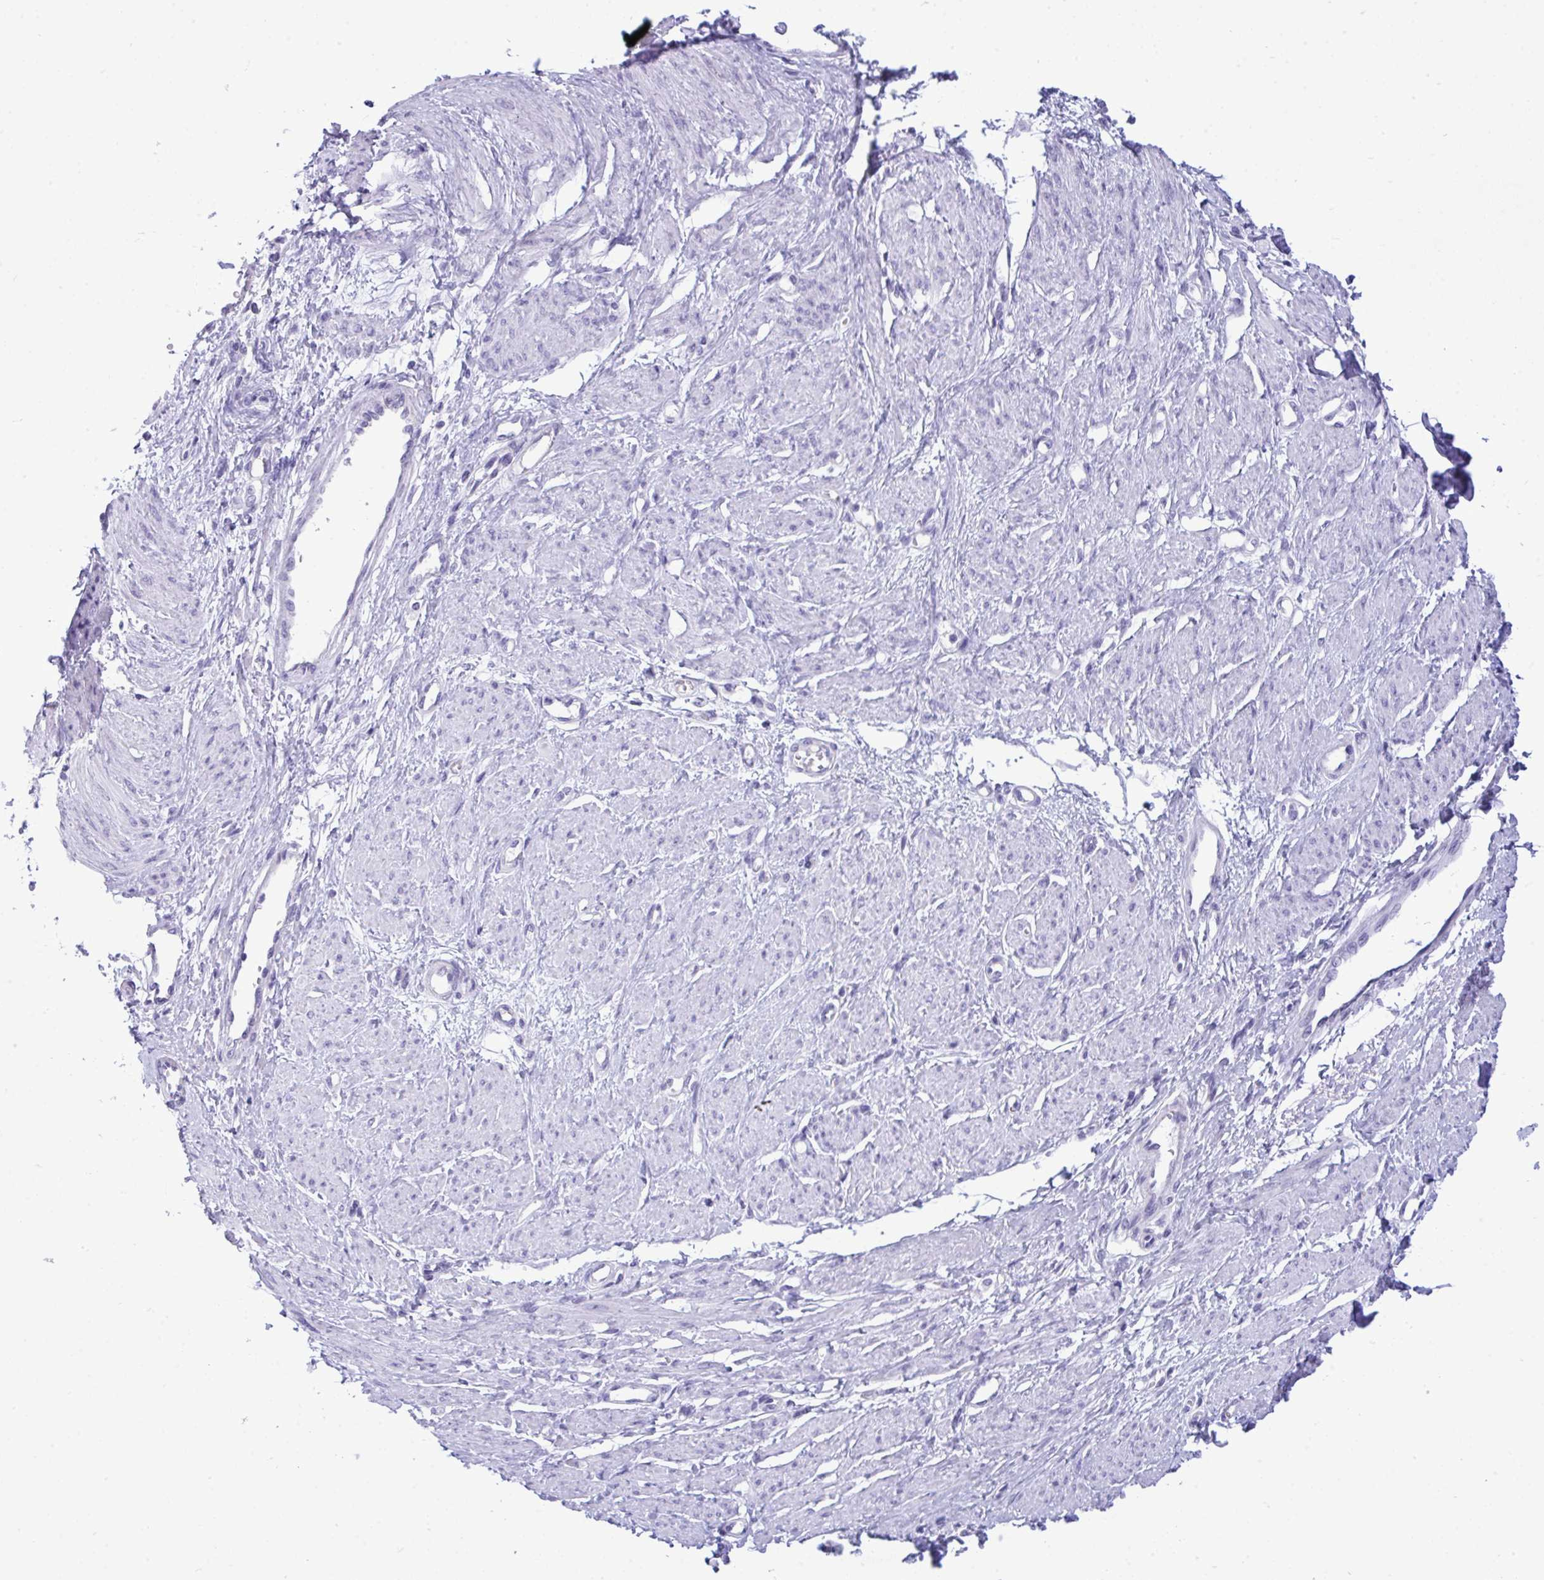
{"staining": {"intensity": "negative", "quantity": "none", "location": "none"}, "tissue": "smooth muscle", "cell_type": "Smooth muscle cells", "image_type": "normal", "snomed": [{"axis": "morphology", "description": "Normal tissue, NOS"}, {"axis": "topography", "description": "Smooth muscle"}, {"axis": "topography", "description": "Uterus"}], "caption": "The histopathology image displays no staining of smooth muscle cells in normal smooth muscle.", "gene": "PRM2", "patient": {"sex": "female", "age": 39}}